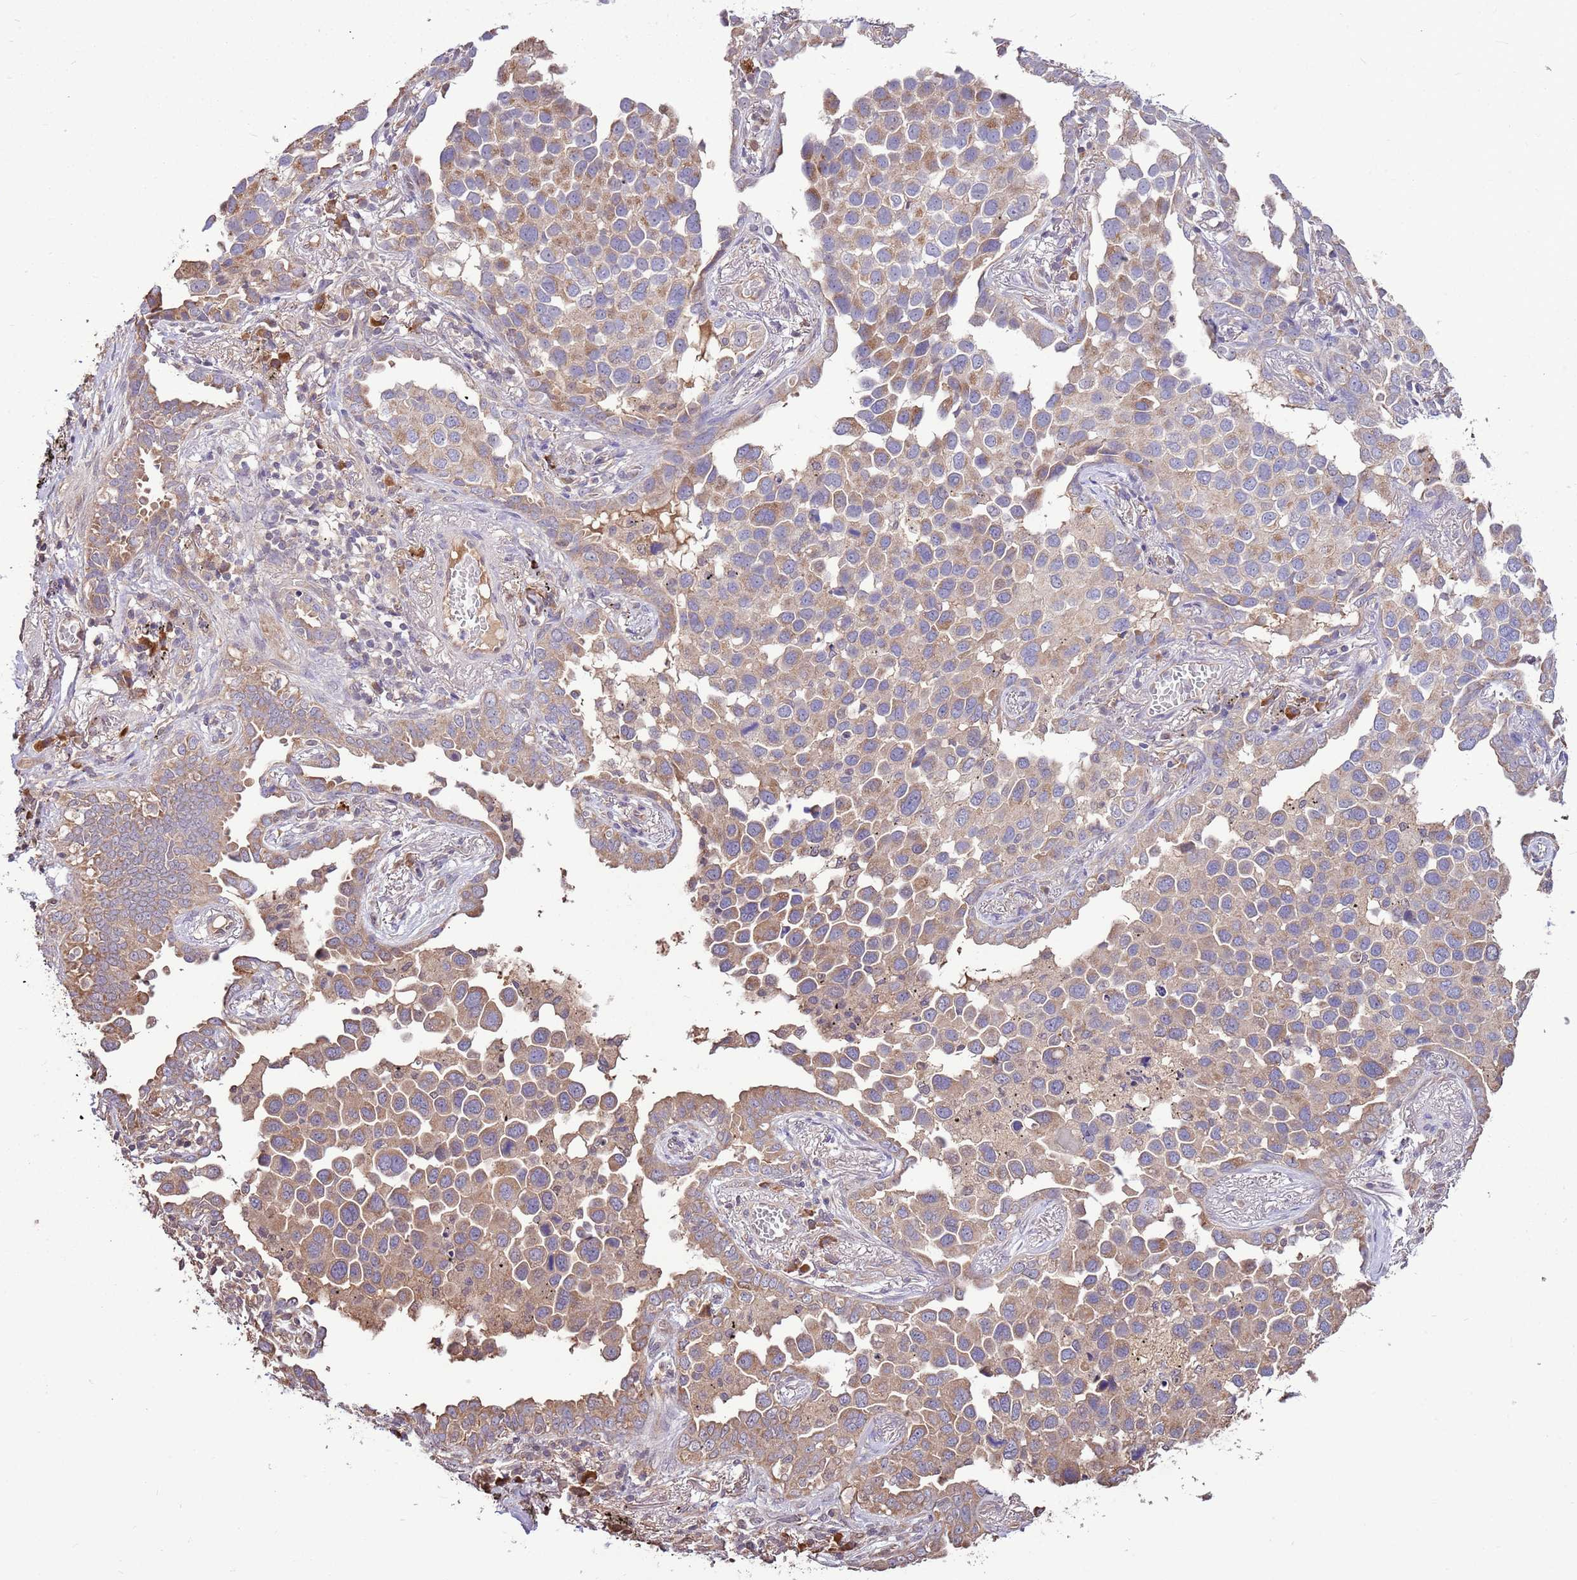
{"staining": {"intensity": "weak", "quantity": ">75%", "location": "cytoplasmic/membranous"}, "tissue": "lung cancer", "cell_type": "Tumor cells", "image_type": "cancer", "snomed": [{"axis": "morphology", "description": "Adenocarcinoma, NOS"}, {"axis": "topography", "description": "Lung"}], "caption": "This histopathology image displays IHC staining of lung adenocarcinoma, with low weak cytoplasmic/membranous staining in about >75% of tumor cells.", "gene": "BBS5", "patient": {"sex": "male", "age": 67}}